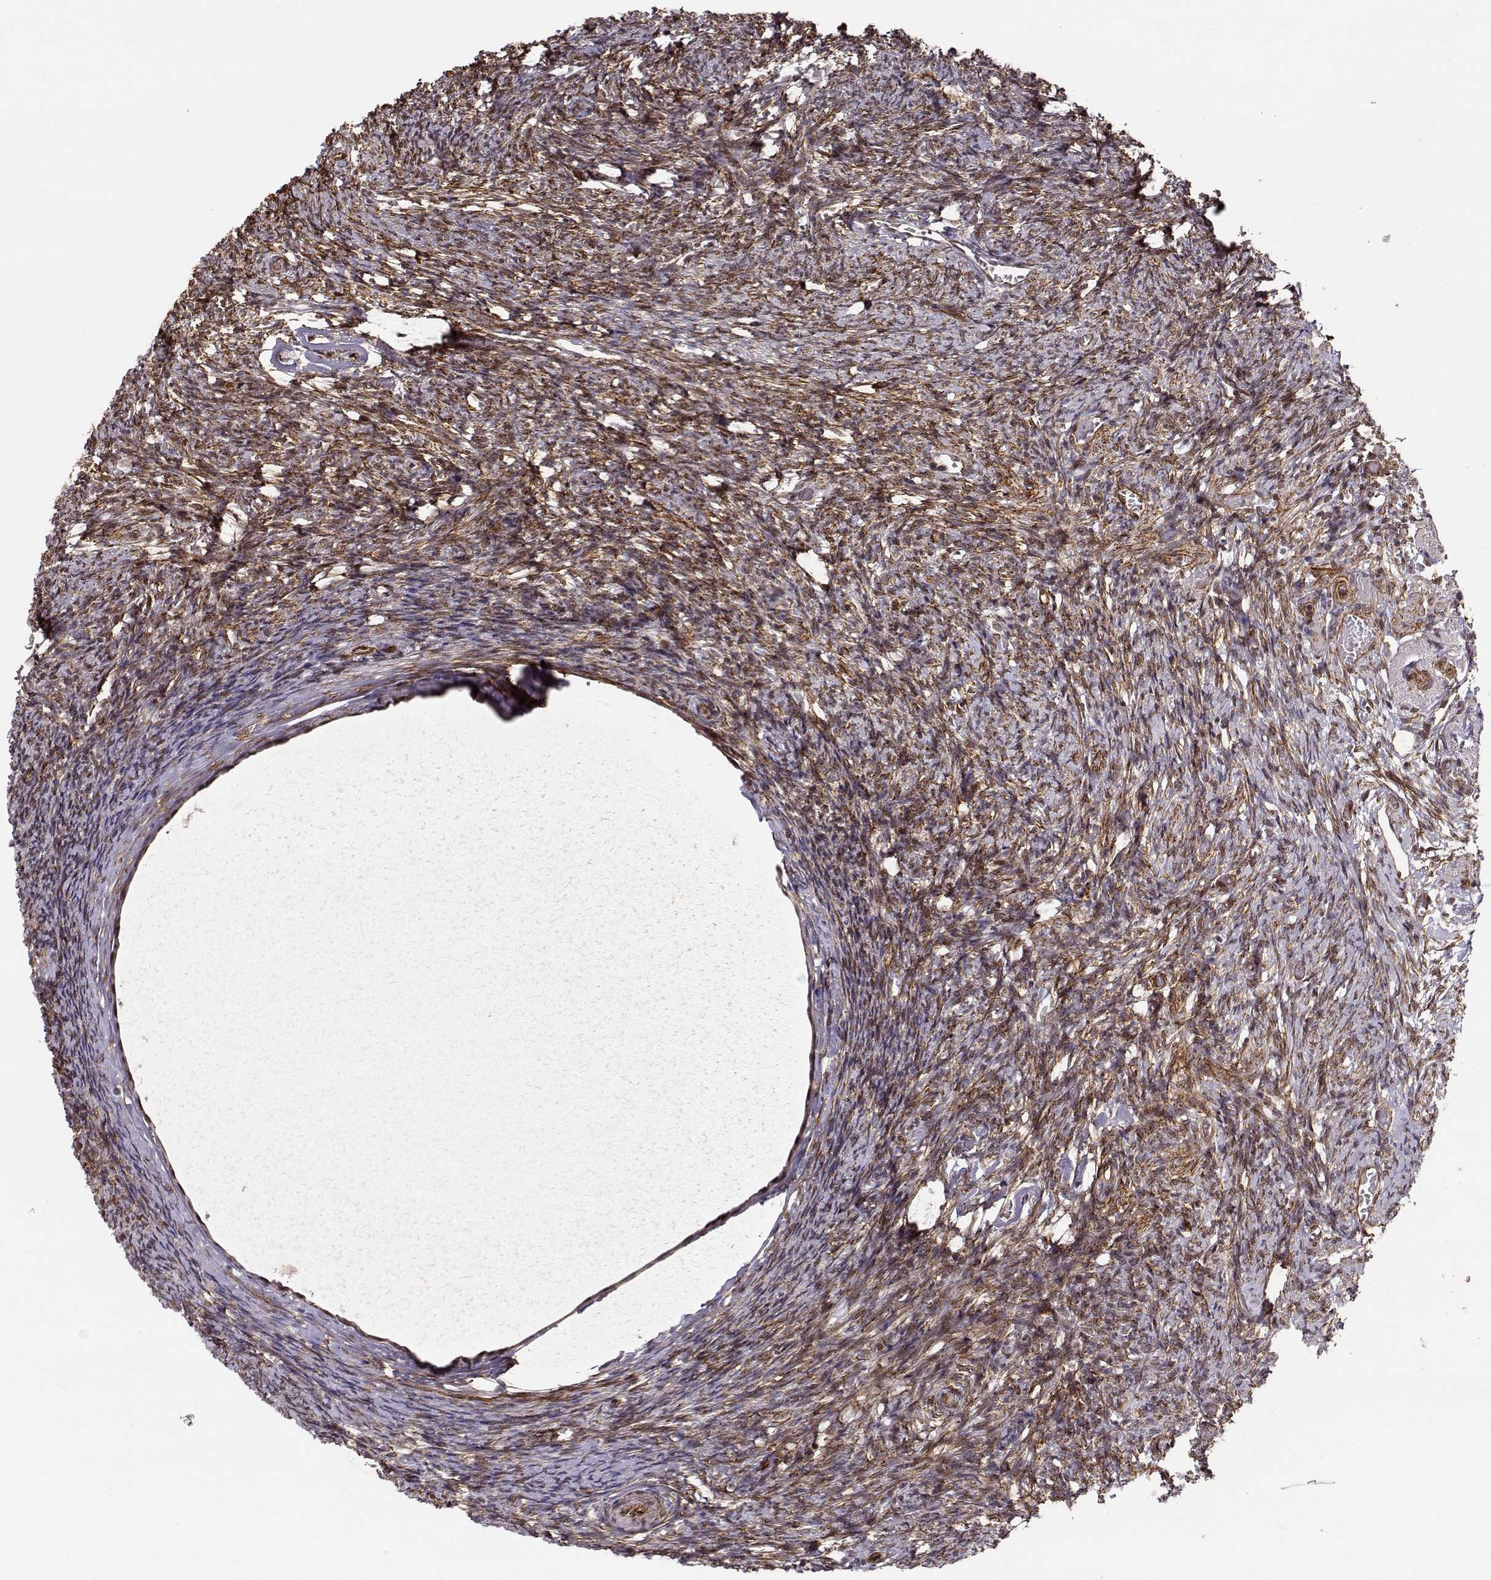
{"staining": {"intensity": "moderate", "quantity": "25%-75%", "location": "nuclear"}, "tissue": "ovary", "cell_type": "Ovarian stroma cells", "image_type": "normal", "snomed": [{"axis": "morphology", "description": "Normal tissue, NOS"}, {"axis": "topography", "description": "Ovary"}], "caption": "Brown immunohistochemical staining in benign human ovary shows moderate nuclear expression in approximately 25%-75% of ovarian stroma cells.", "gene": "CIR1", "patient": {"sex": "female", "age": 72}}